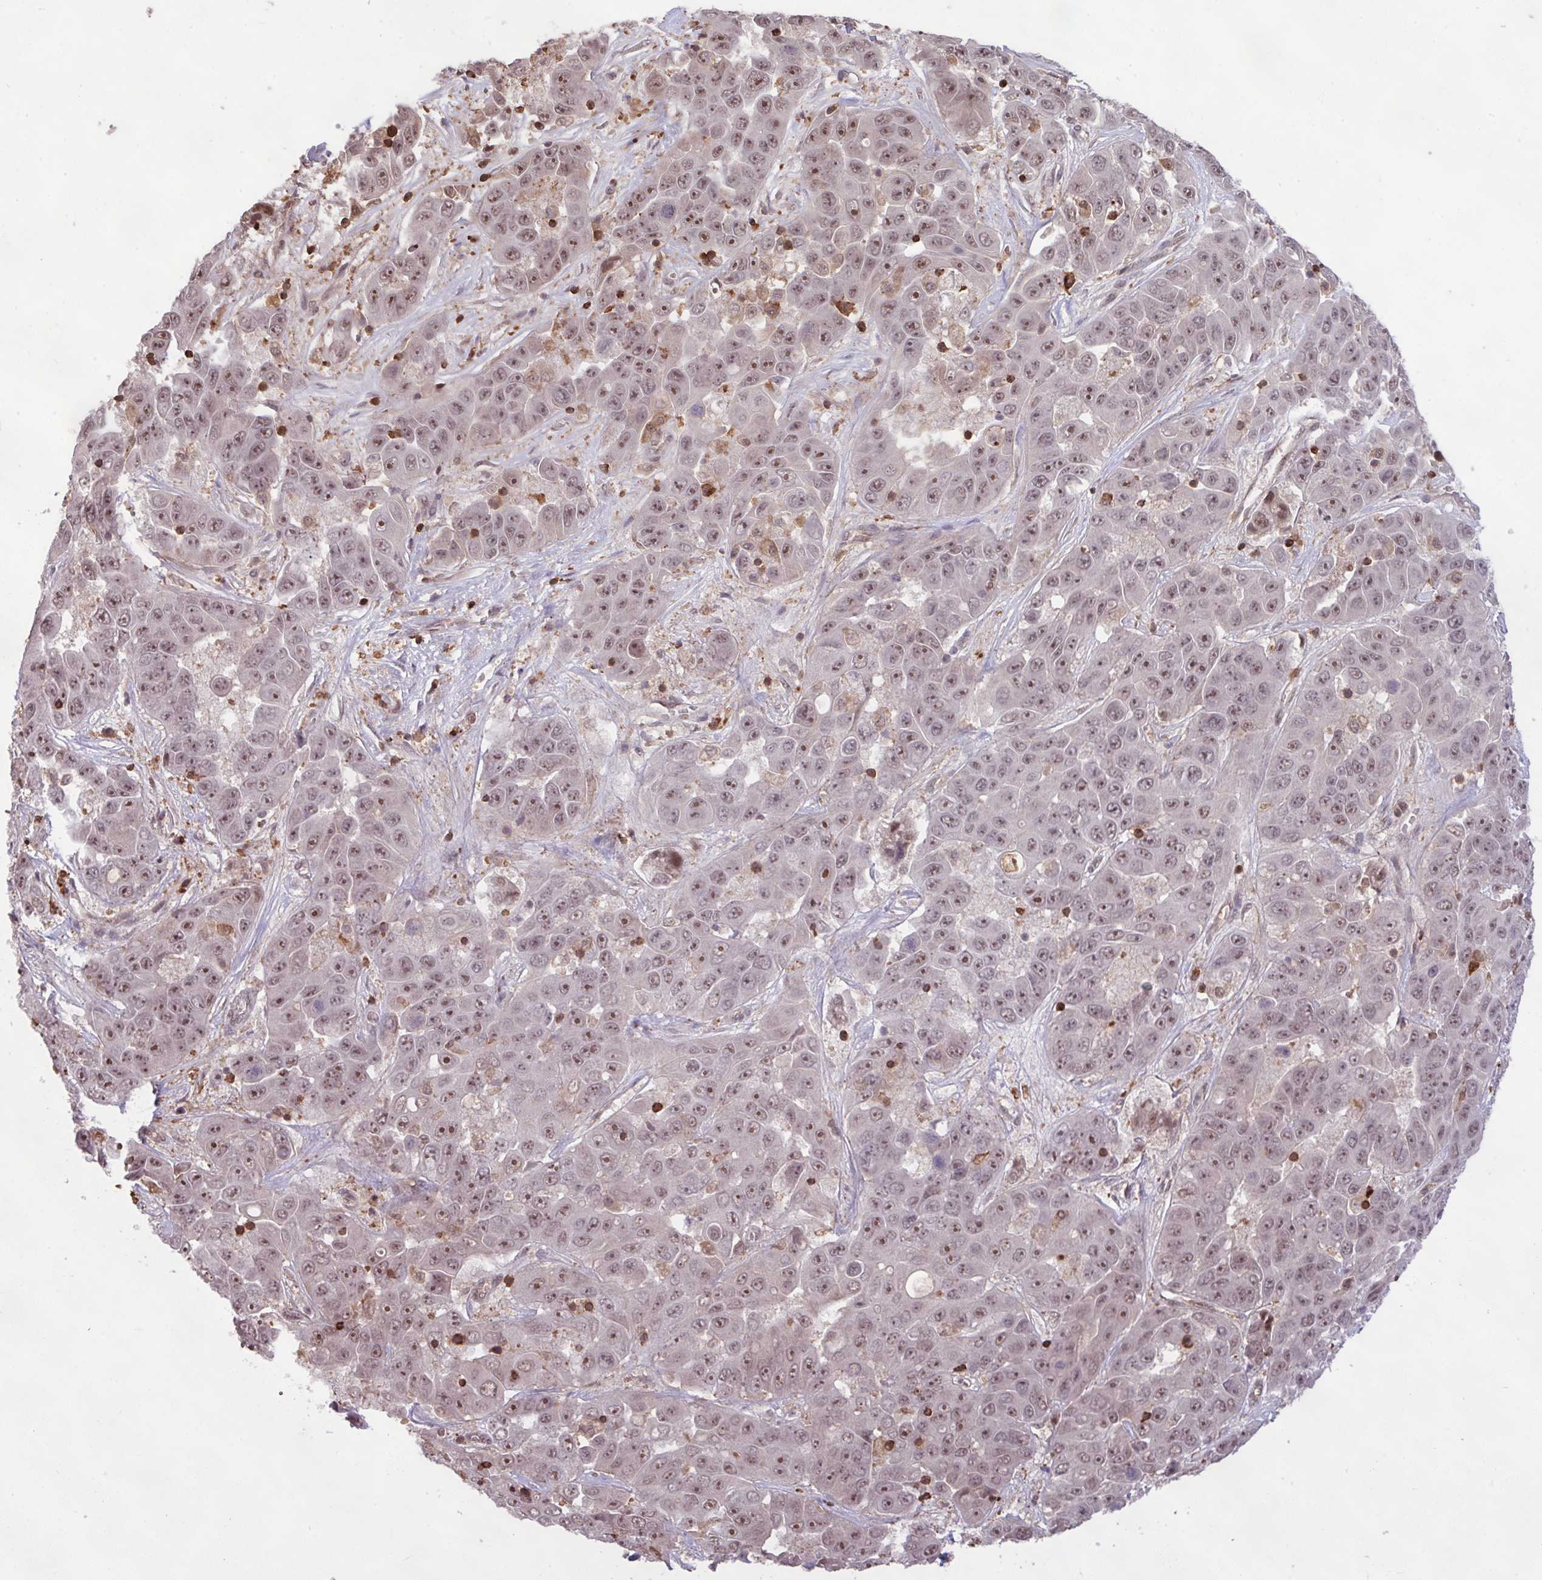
{"staining": {"intensity": "moderate", "quantity": ">75%", "location": "nuclear"}, "tissue": "liver cancer", "cell_type": "Tumor cells", "image_type": "cancer", "snomed": [{"axis": "morphology", "description": "Cholangiocarcinoma"}, {"axis": "topography", "description": "Liver"}], "caption": "The image reveals a brown stain indicating the presence of a protein in the nuclear of tumor cells in liver cancer. Using DAB (brown) and hematoxylin (blue) stains, captured at high magnification using brightfield microscopy.", "gene": "GON7", "patient": {"sex": "female", "age": 52}}